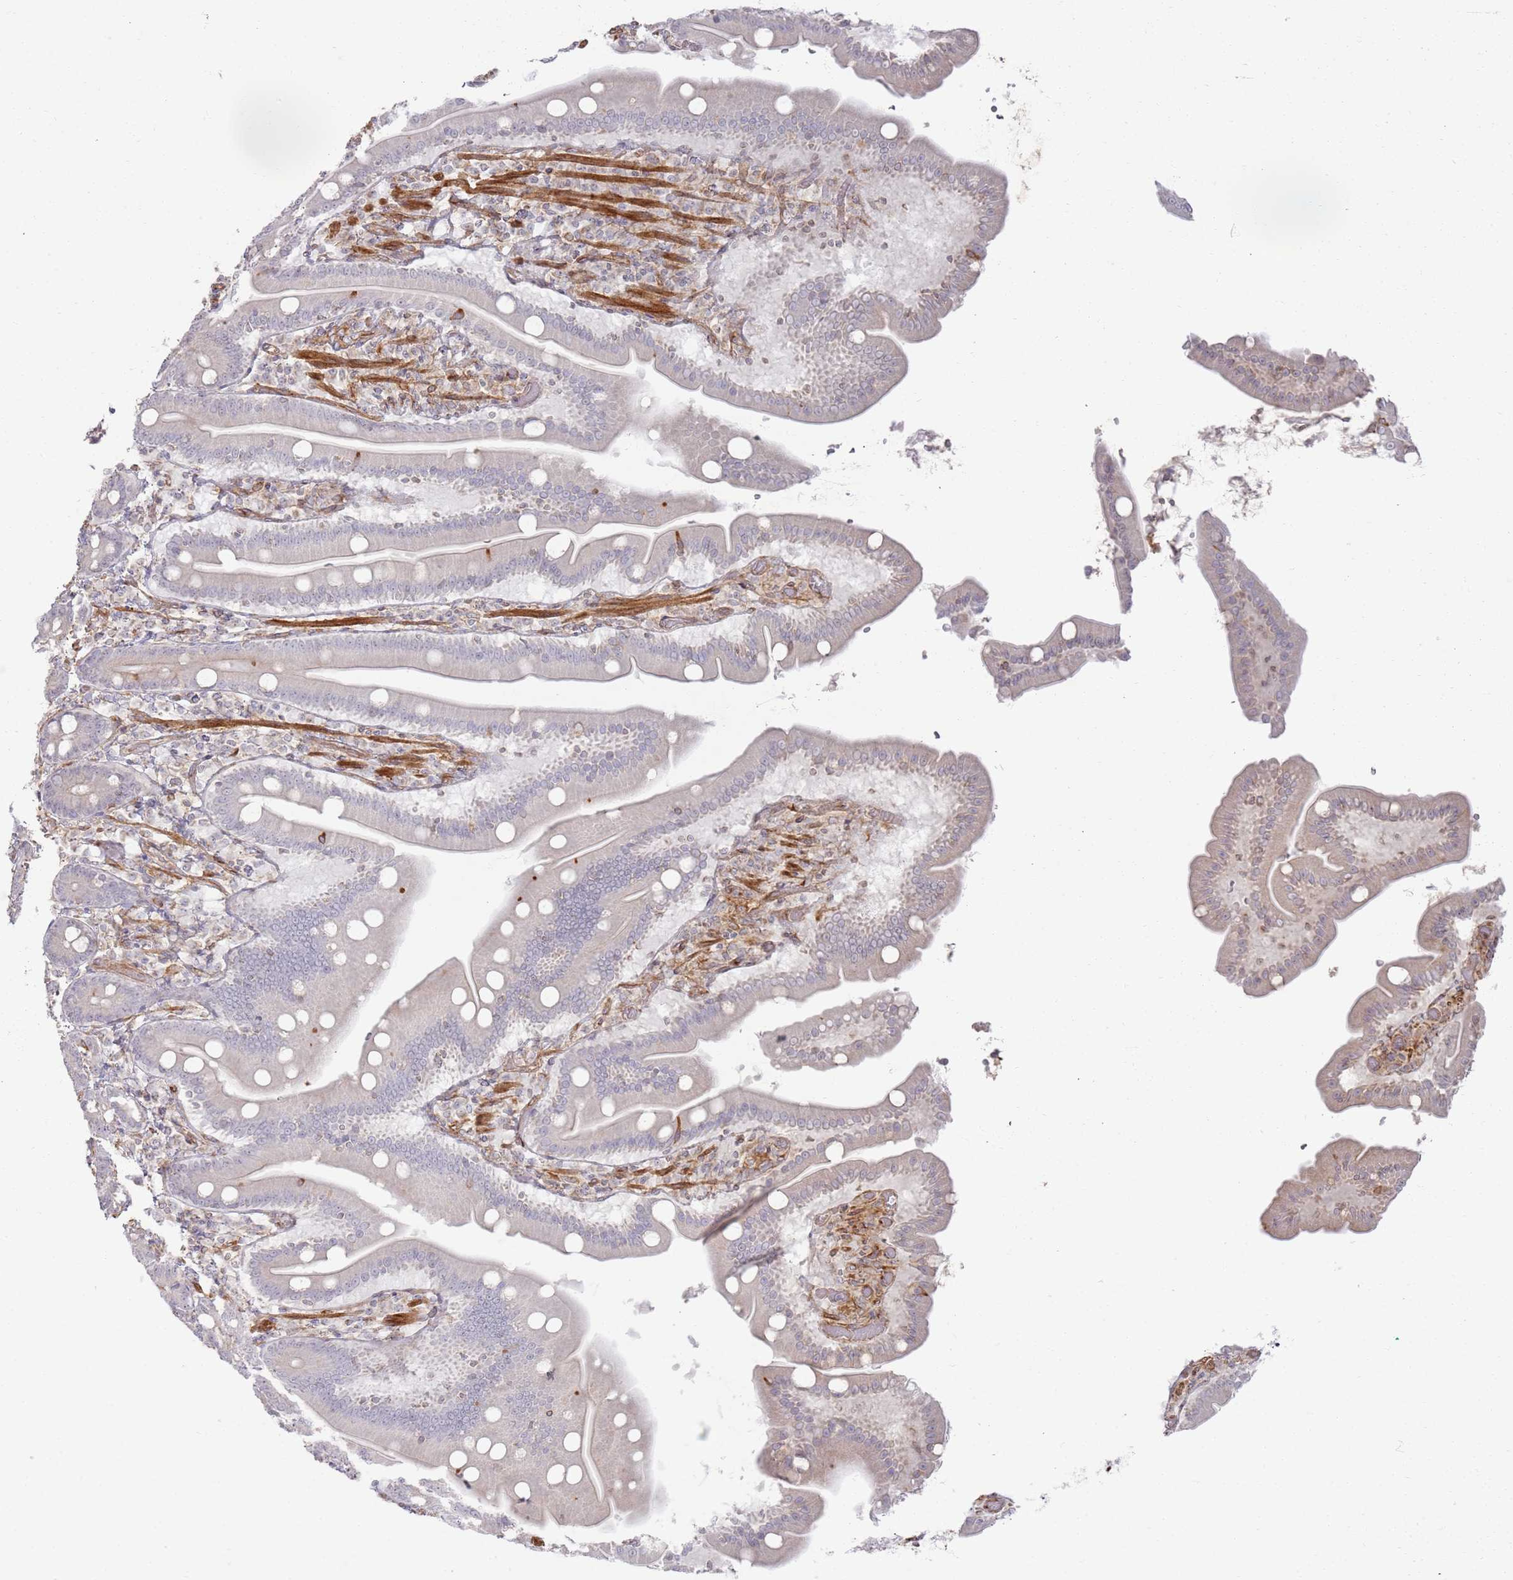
{"staining": {"intensity": "negative", "quantity": "none", "location": "none"}, "tissue": "duodenum", "cell_type": "Glandular cells", "image_type": "normal", "snomed": [{"axis": "morphology", "description": "Normal tissue, NOS"}, {"axis": "topography", "description": "Duodenum"}], "caption": "Immunohistochemistry image of benign duodenum: human duodenum stained with DAB (3,3'-diaminobenzidine) exhibits no significant protein positivity in glandular cells.", "gene": "PHF21A", "patient": {"sex": "male", "age": 55}}